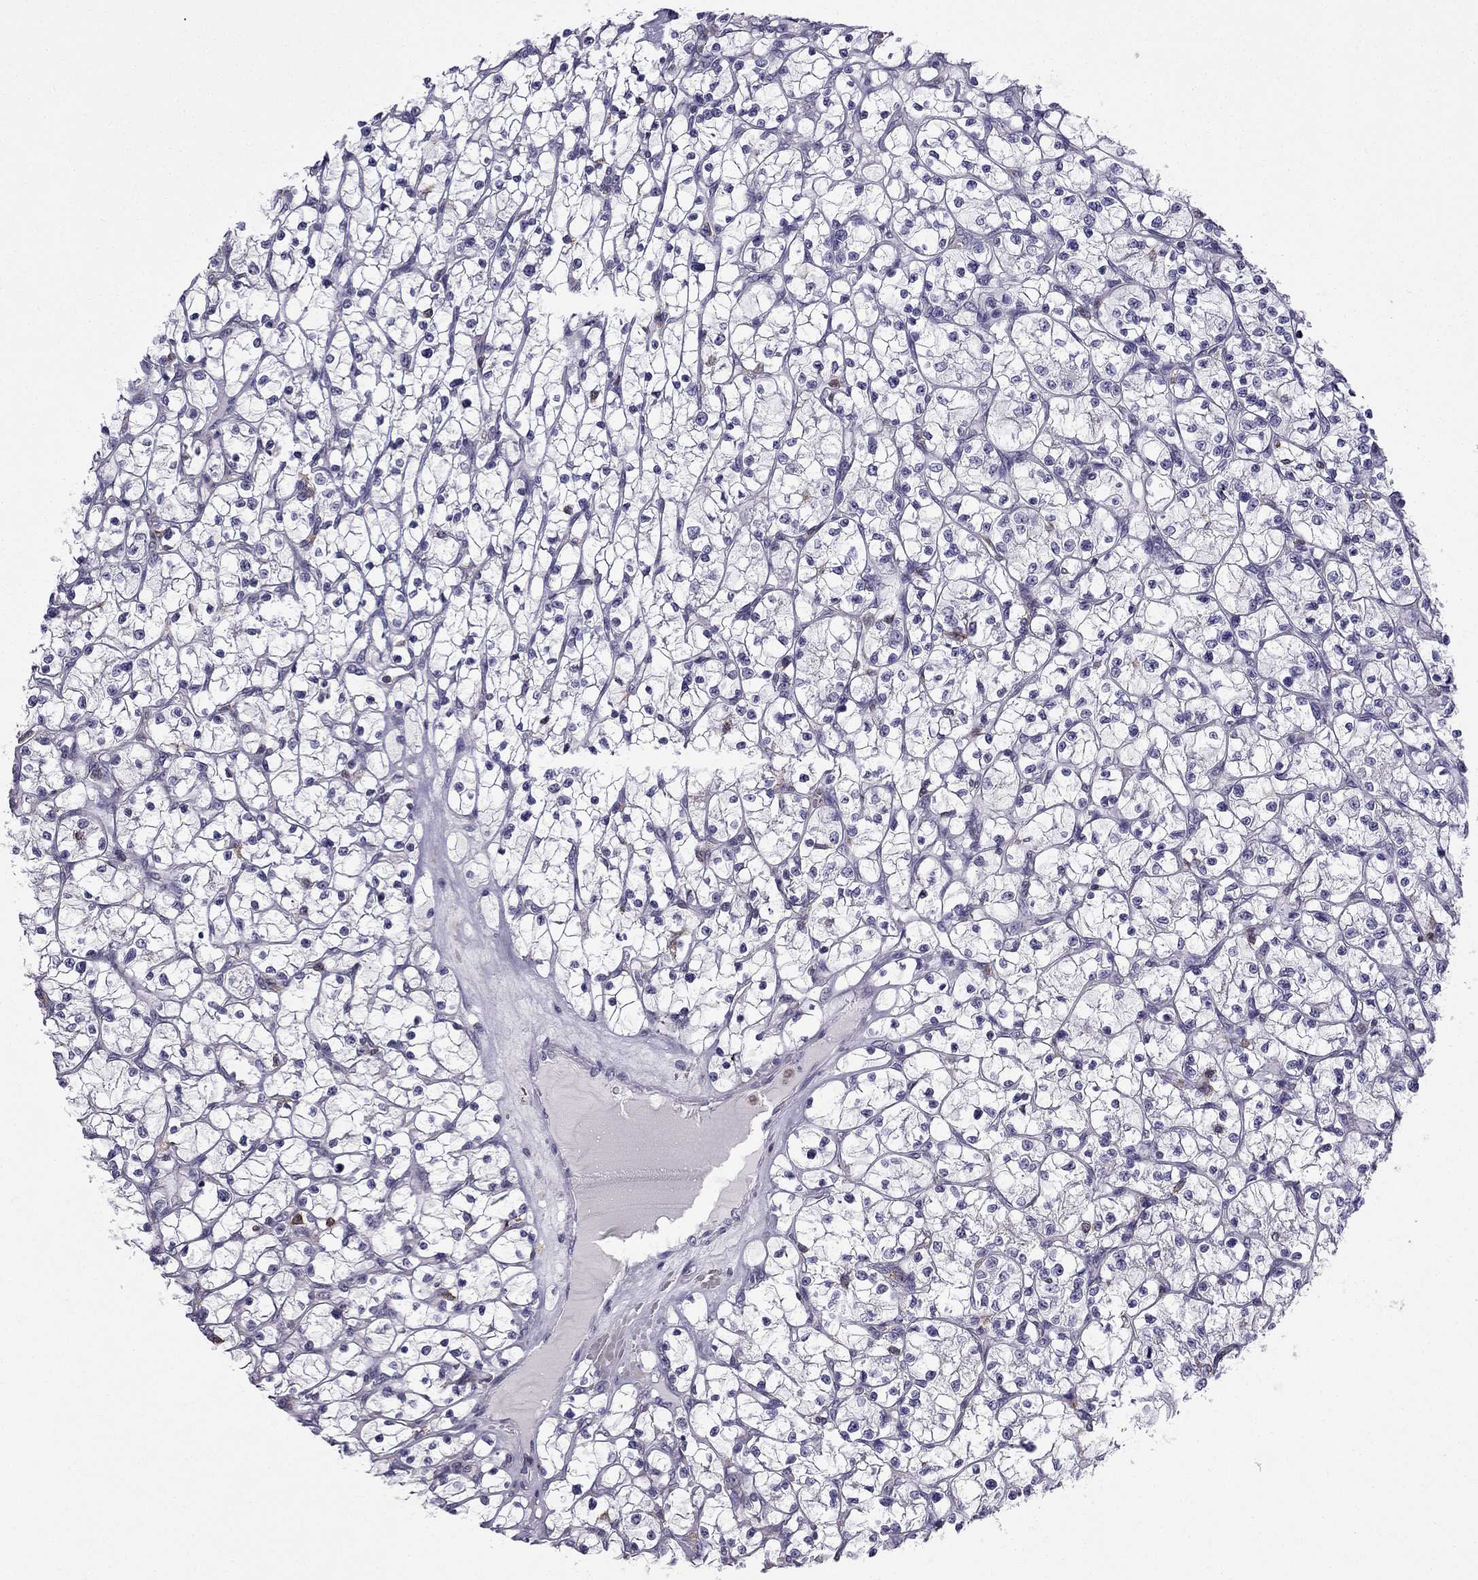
{"staining": {"intensity": "negative", "quantity": "none", "location": "none"}, "tissue": "renal cancer", "cell_type": "Tumor cells", "image_type": "cancer", "snomed": [{"axis": "morphology", "description": "Adenocarcinoma, NOS"}, {"axis": "topography", "description": "Kidney"}], "caption": "This image is of renal cancer stained with immunohistochemistry to label a protein in brown with the nuclei are counter-stained blue. There is no expression in tumor cells.", "gene": "CCK", "patient": {"sex": "female", "age": 64}}